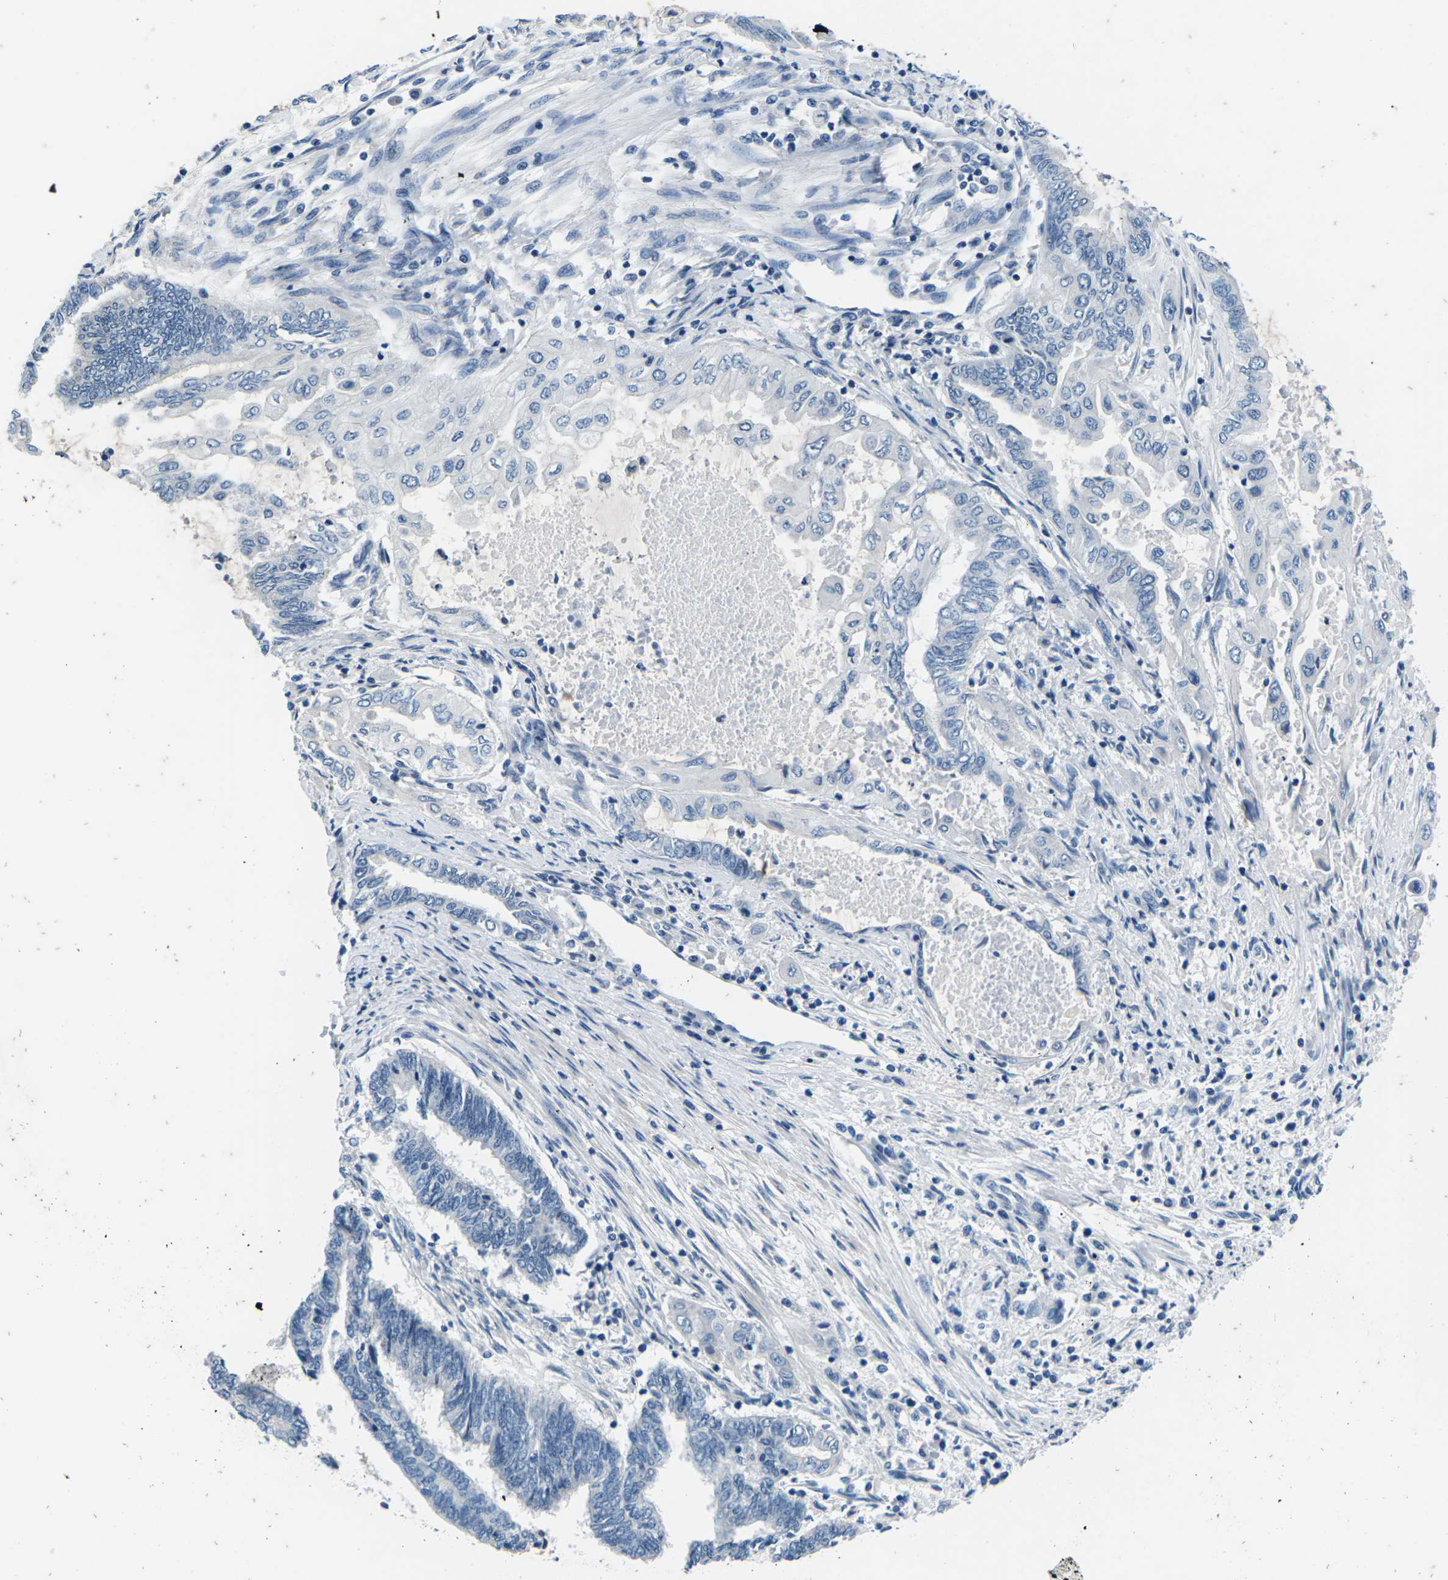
{"staining": {"intensity": "negative", "quantity": "none", "location": "none"}, "tissue": "endometrial cancer", "cell_type": "Tumor cells", "image_type": "cancer", "snomed": [{"axis": "morphology", "description": "Adenocarcinoma, NOS"}, {"axis": "topography", "description": "Uterus"}, {"axis": "topography", "description": "Endometrium"}], "caption": "The immunohistochemistry photomicrograph has no significant positivity in tumor cells of endometrial cancer (adenocarcinoma) tissue. (Immunohistochemistry (ihc), brightfield microscopy, high magnification).", "gene": "UMOD", "patient": {"sex": "female", "age": 70}}